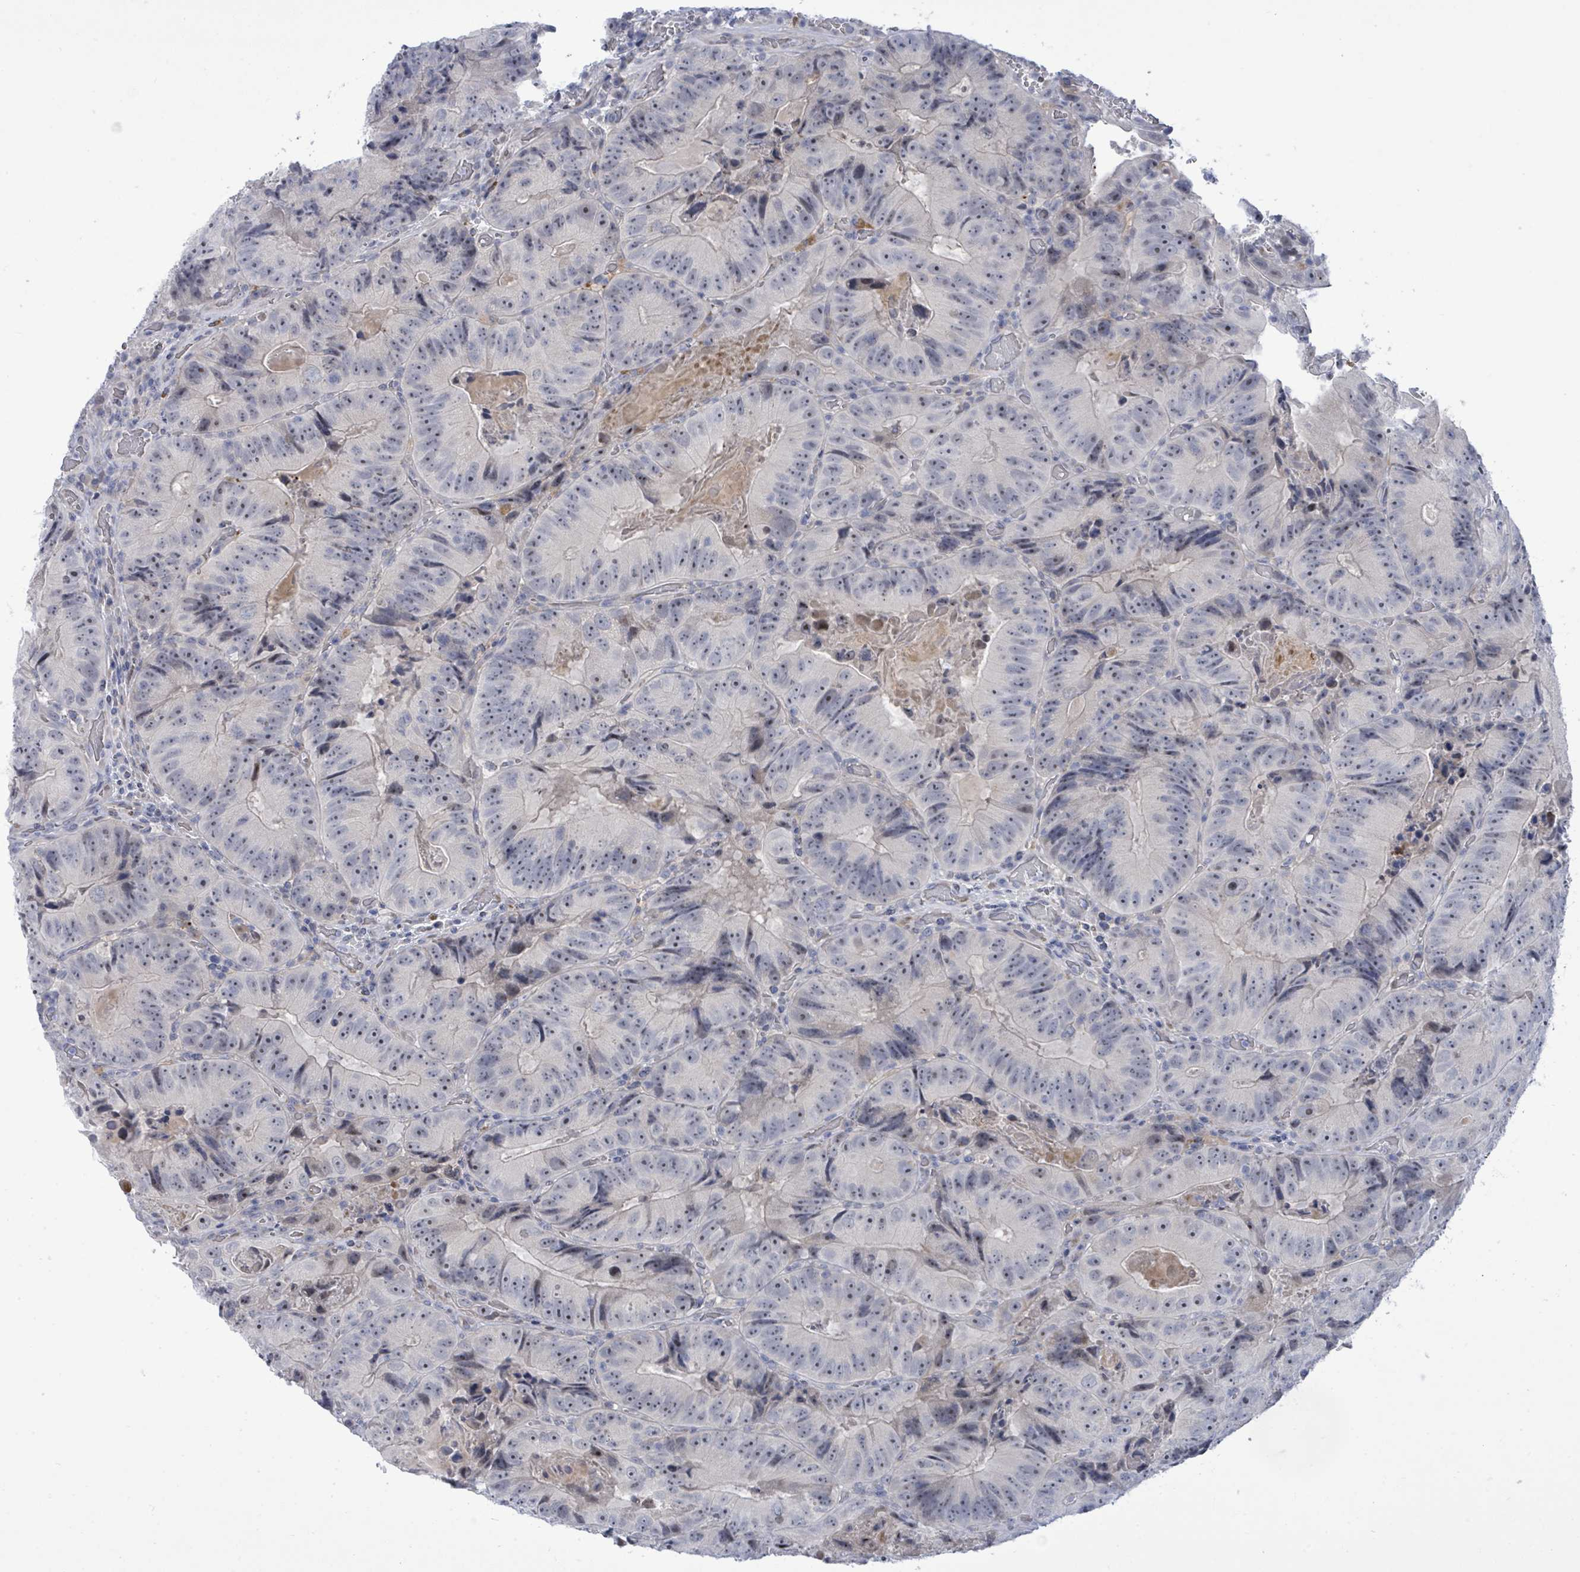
{"staining": {"intensity": "negative", "quantity": "none", "location": "none"}, "tissue": "colorectal cancer", "cell_type": "Tumor cells", "image_type": "cancer", "snomed": [{"axis": "morphology", "description": "Adenocarcinoma, NOS"}, {"axis": "topography", "description": "Colon"}], "caption": "Immunohistochemical staining of human colorectal adenocarcinoma shows no significant expression in tumor cells. (DAB (3,3'-diaminobenzidine) immunohistochemistry visualized using brightfield microscopy, high magnification).", "gene": "CT45A5", "patient": {"sex": "female", "age": 86}}